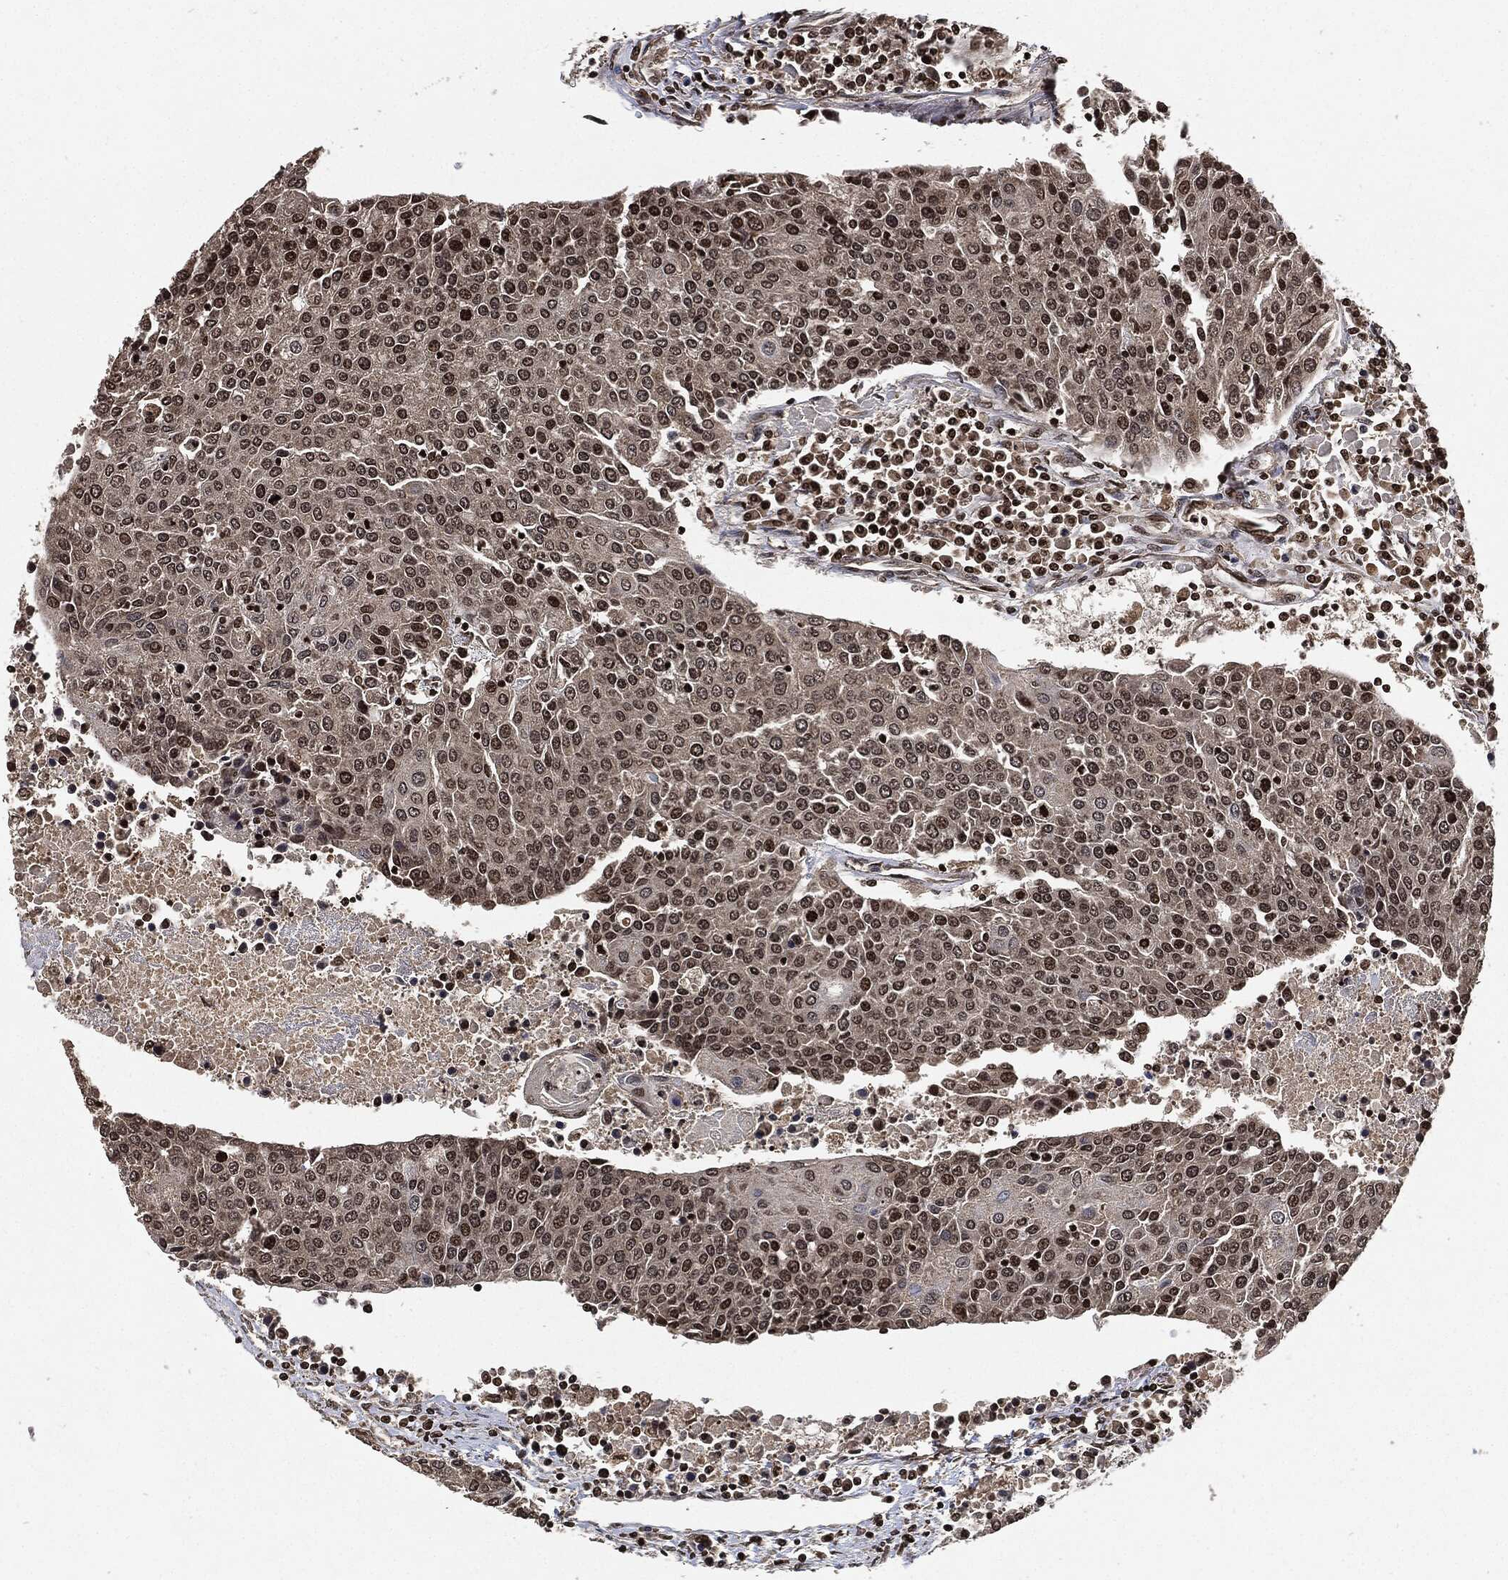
{"staining": {"intensity": "weak", "quantity": "<25%", "location": "cytoplasmic/membranous,nuclear"}, "tissue": "urothelial cancer", "cell_type": "Tumor cells", "image_type": "cancer", "snomed": [{"axis": "morphology", "description": "Urothelial carcinoma, High grade"}, {"axis": "topography", "description": "Urinary bladder"}], "caption": "Histopathology image shows no protein positivity in tumor cells of urothelial cancer tissue.", "gene": "PDK1", "patient": {"sex": "female", "age": 85}}